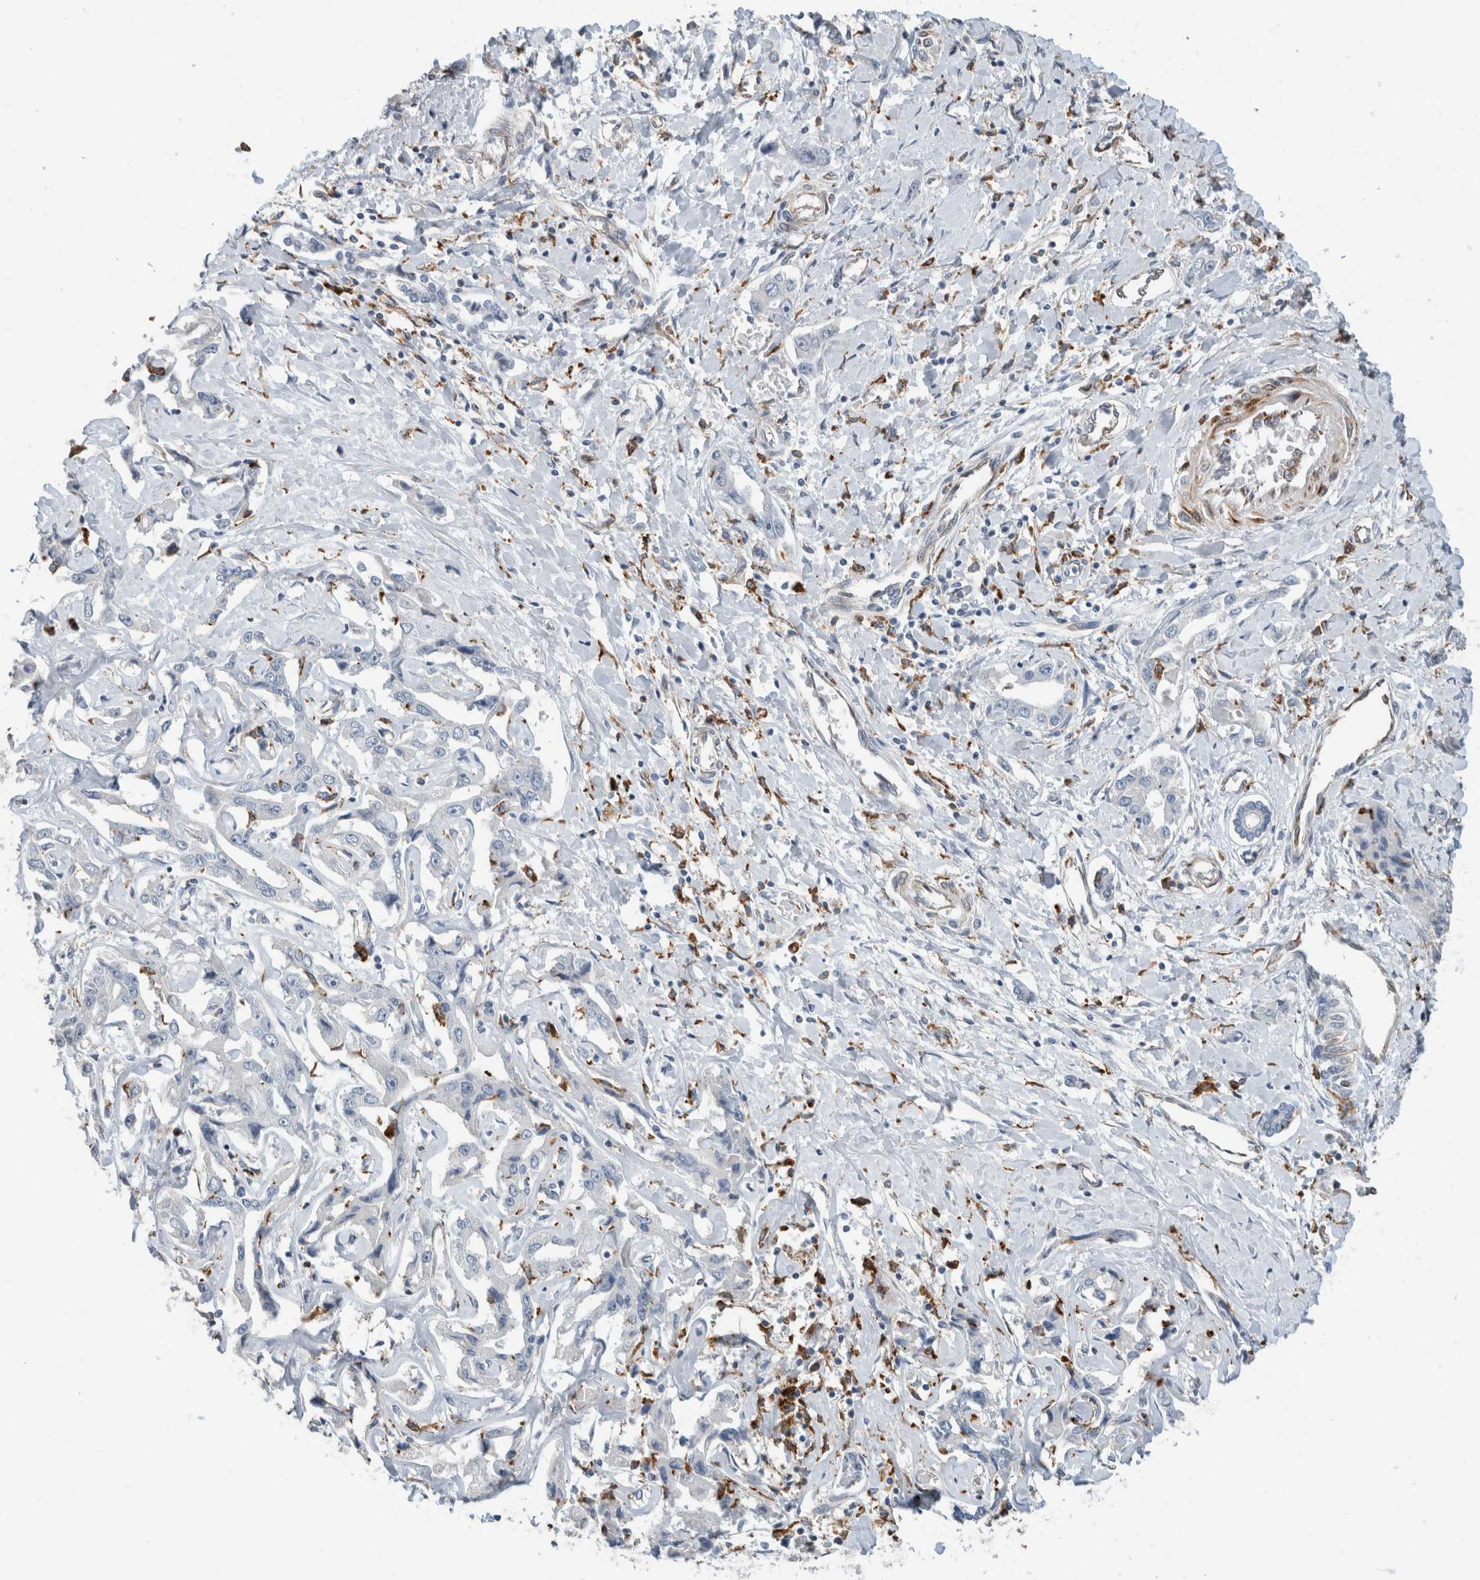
{"staining": {"intensity": "negative", "quantity": "none", "location": "none"}, "tissue": "liver cancer", "cell_type": "Tumor cells", "image_type": "cancer", "snomed": [{"axis": "morphology", "description": "Cholangiocarcinoma"}, {"axis": "topography", "description": "Liver"}], "caption": "Immunohistochemistry (IHC) image of neoplastic tissue: liver cancer (cholangiocarcinoma) stained with DAB (3,3'-diaminobenzidine) demonstrates no significant protein positivity in tumor cells.", "gene": "LY86", "patient": {"sex": "male", "age": 59}}